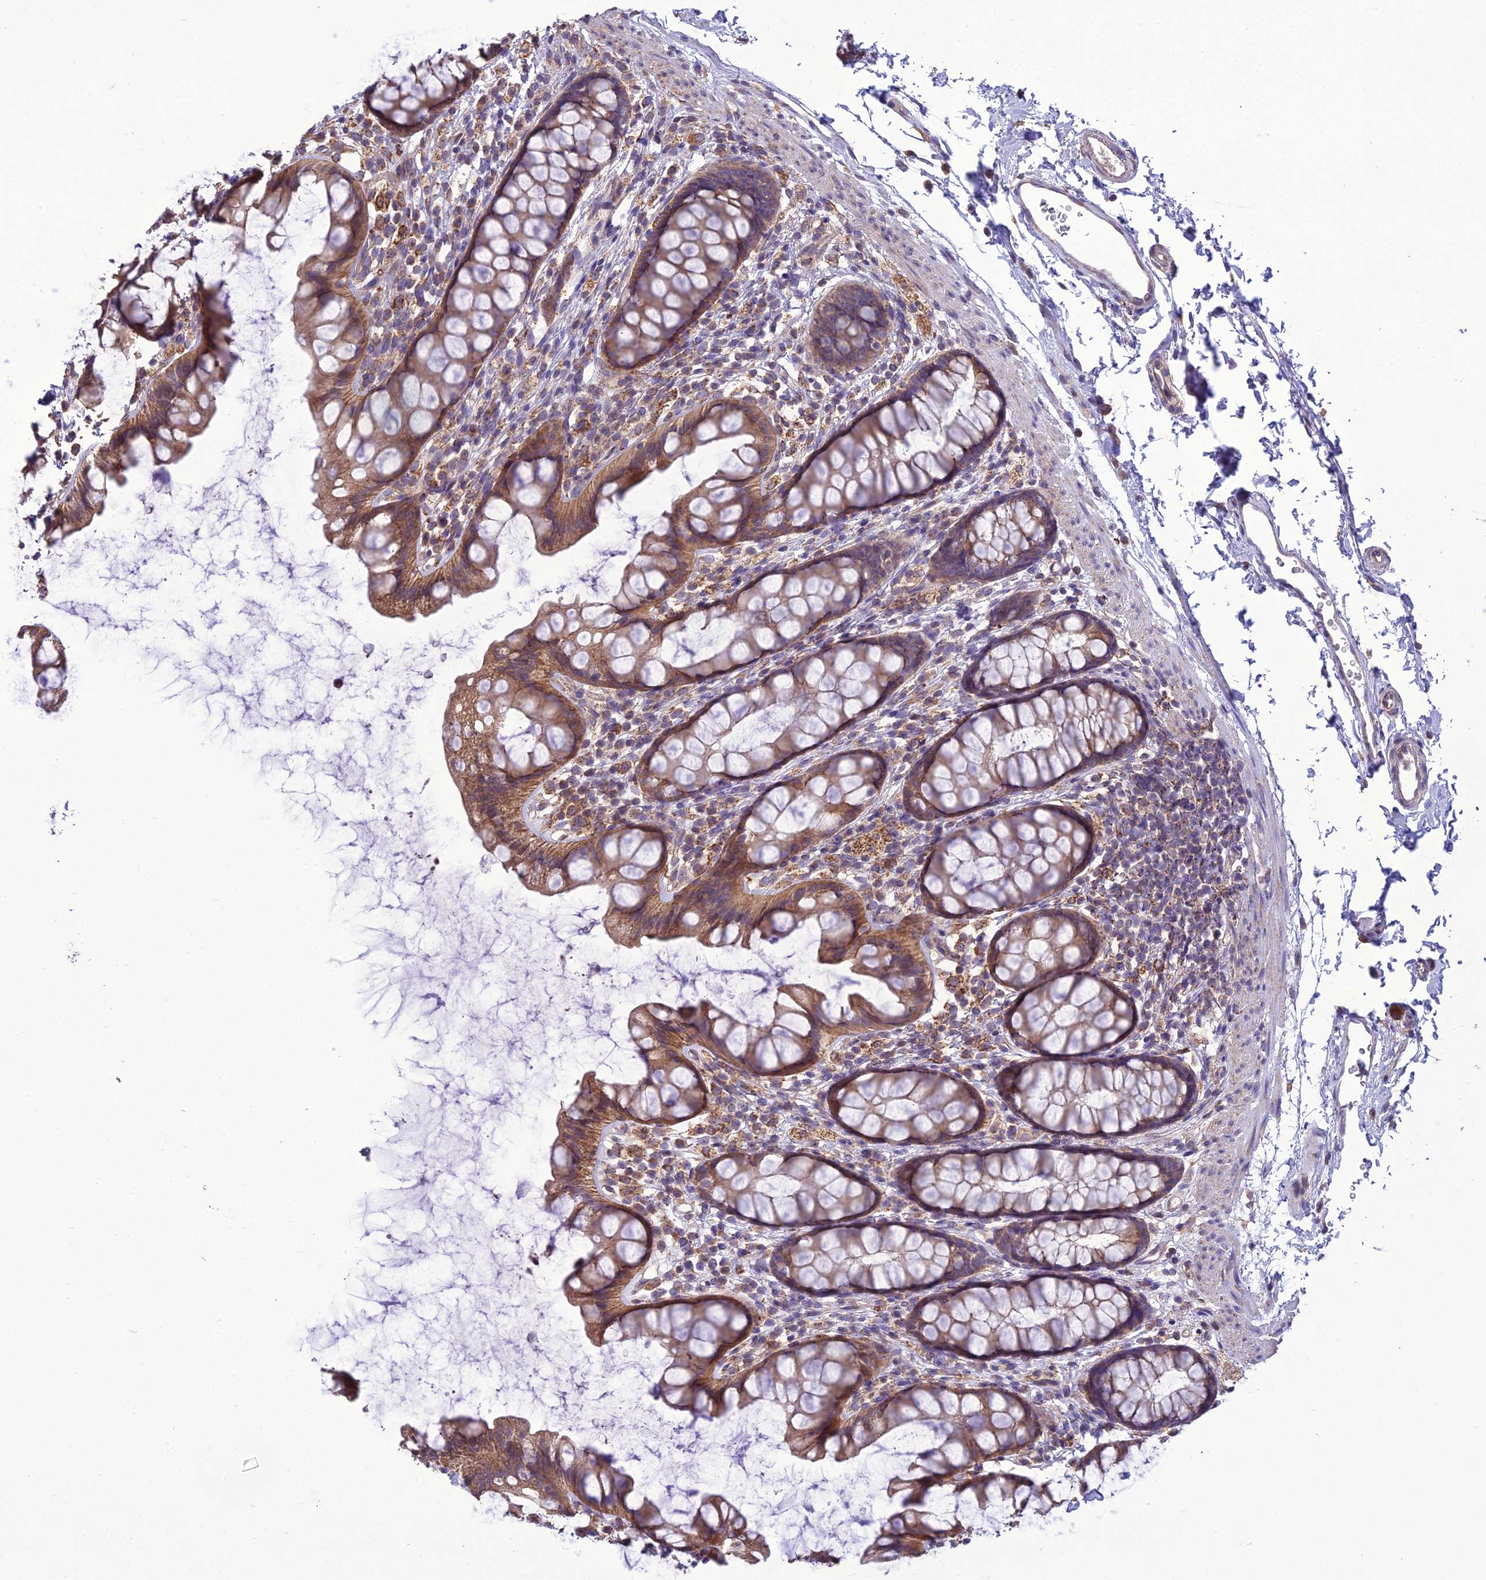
{"staining": {"intensity": "moderate", "quantity": ">75%", "location": "cytoplasmic/membranous"}, "tissue": "rectum", "cell_type": "Glandular cells", "image_type": "normal", "snomed": [{"axis": "morphology", "description": "Normal tissue, NOS"}, {"axis": "topography", "description": "Rectum"}], "caption": "Rectum stained for a protein (brown) shows moderate cytoplasmic/membranous positive expression in approximately >75% of glandular cells.", "gene": "ENSG00000260272", "patient": {"sex": "female", "age": 65}}